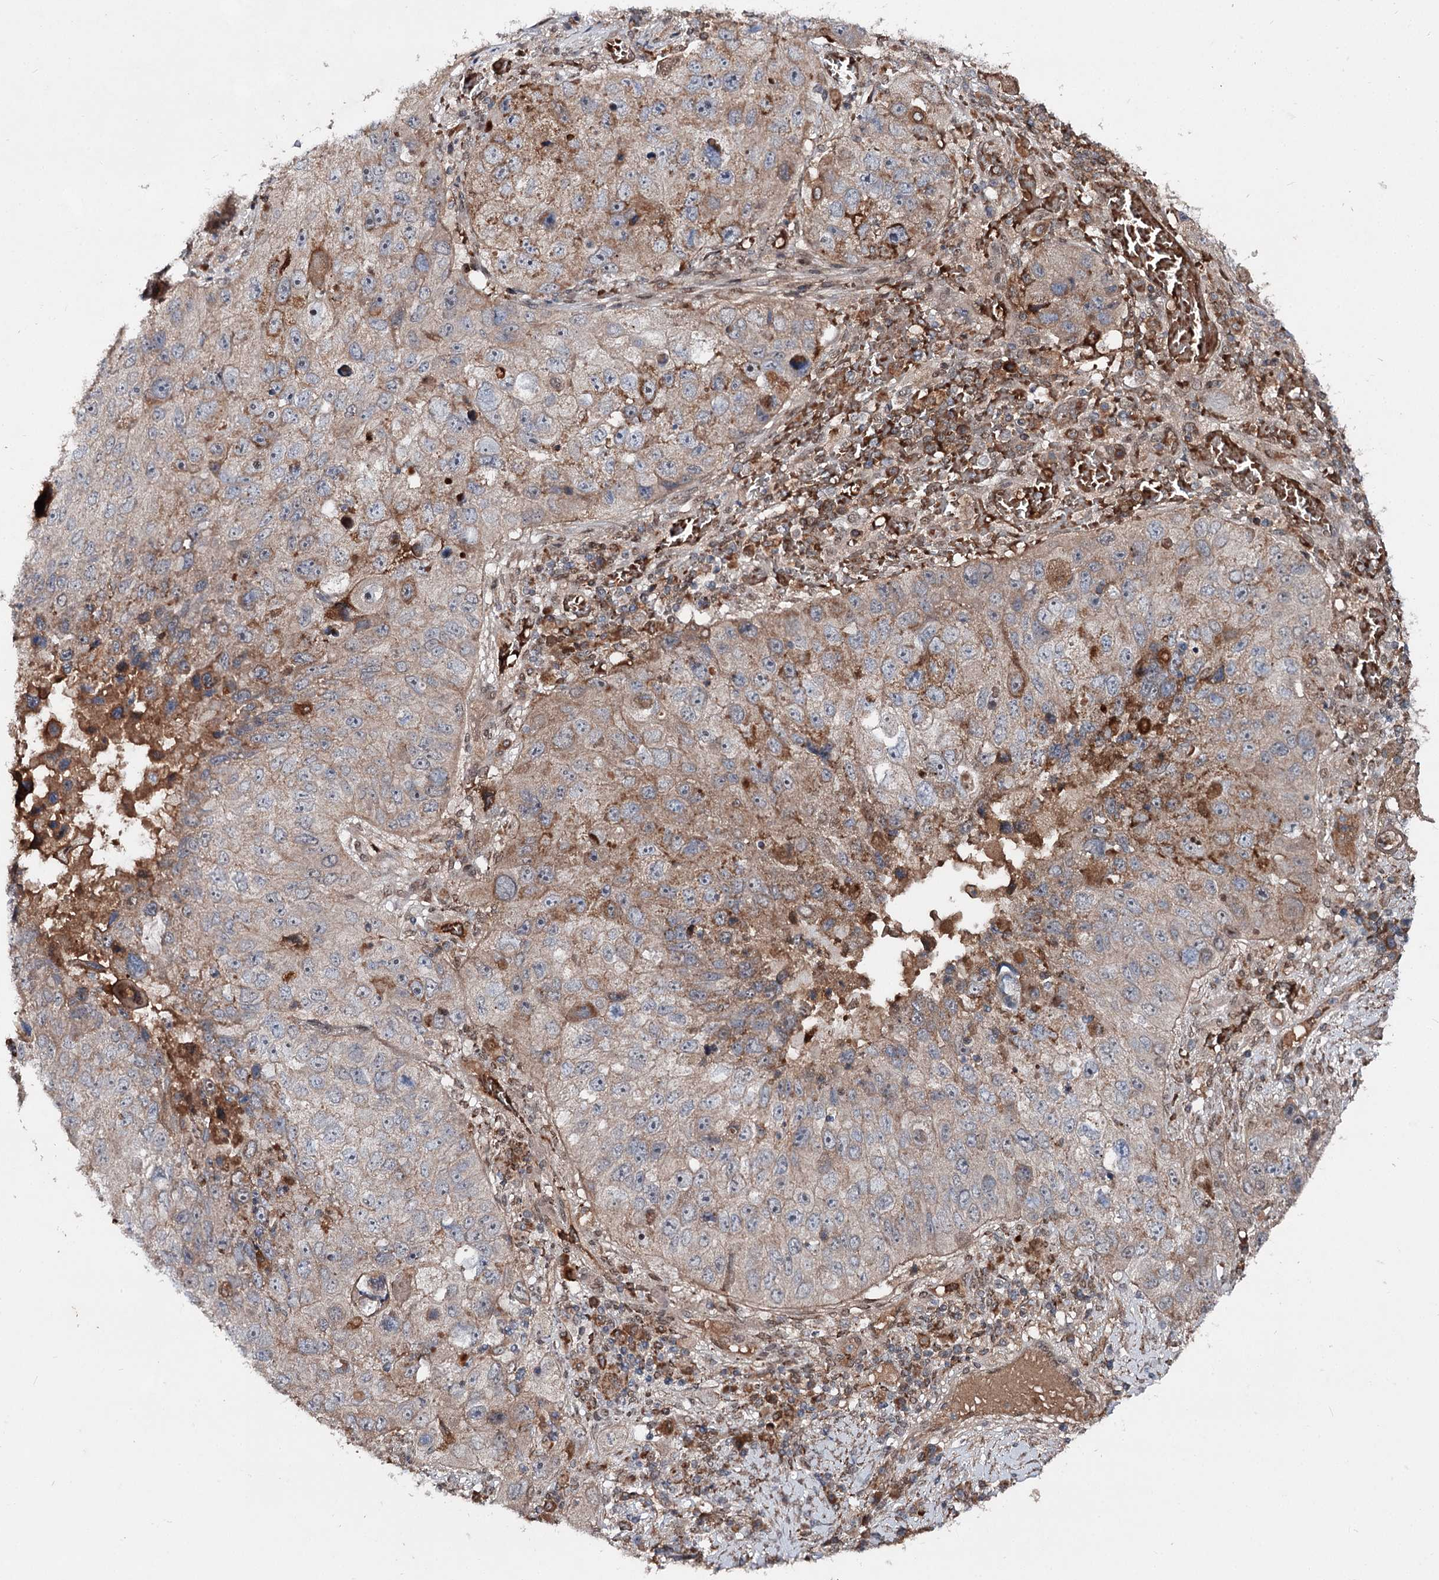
{"staining": {"intensity": "moderate", "quantity": "<25%", "location": "cytoplasmic/membranous"}, "tissue": "lung cancer", "cell_type": "Tumor cells", "image_type": "cancer", "snomed": [{"axis": "morphology", "description": "Squamous cell carcinoma, NOS"}, {"axis": "topography", "description": "Lung"}], "caption": "Human lung squamous cell carcinoma stained with a brown dye displays moderate cytoplasmic/membranous positive positivity in approximately <25% of tumor cells.", "gene": "MSANTD2", "patient": {"sex": "male", "age": 61}}